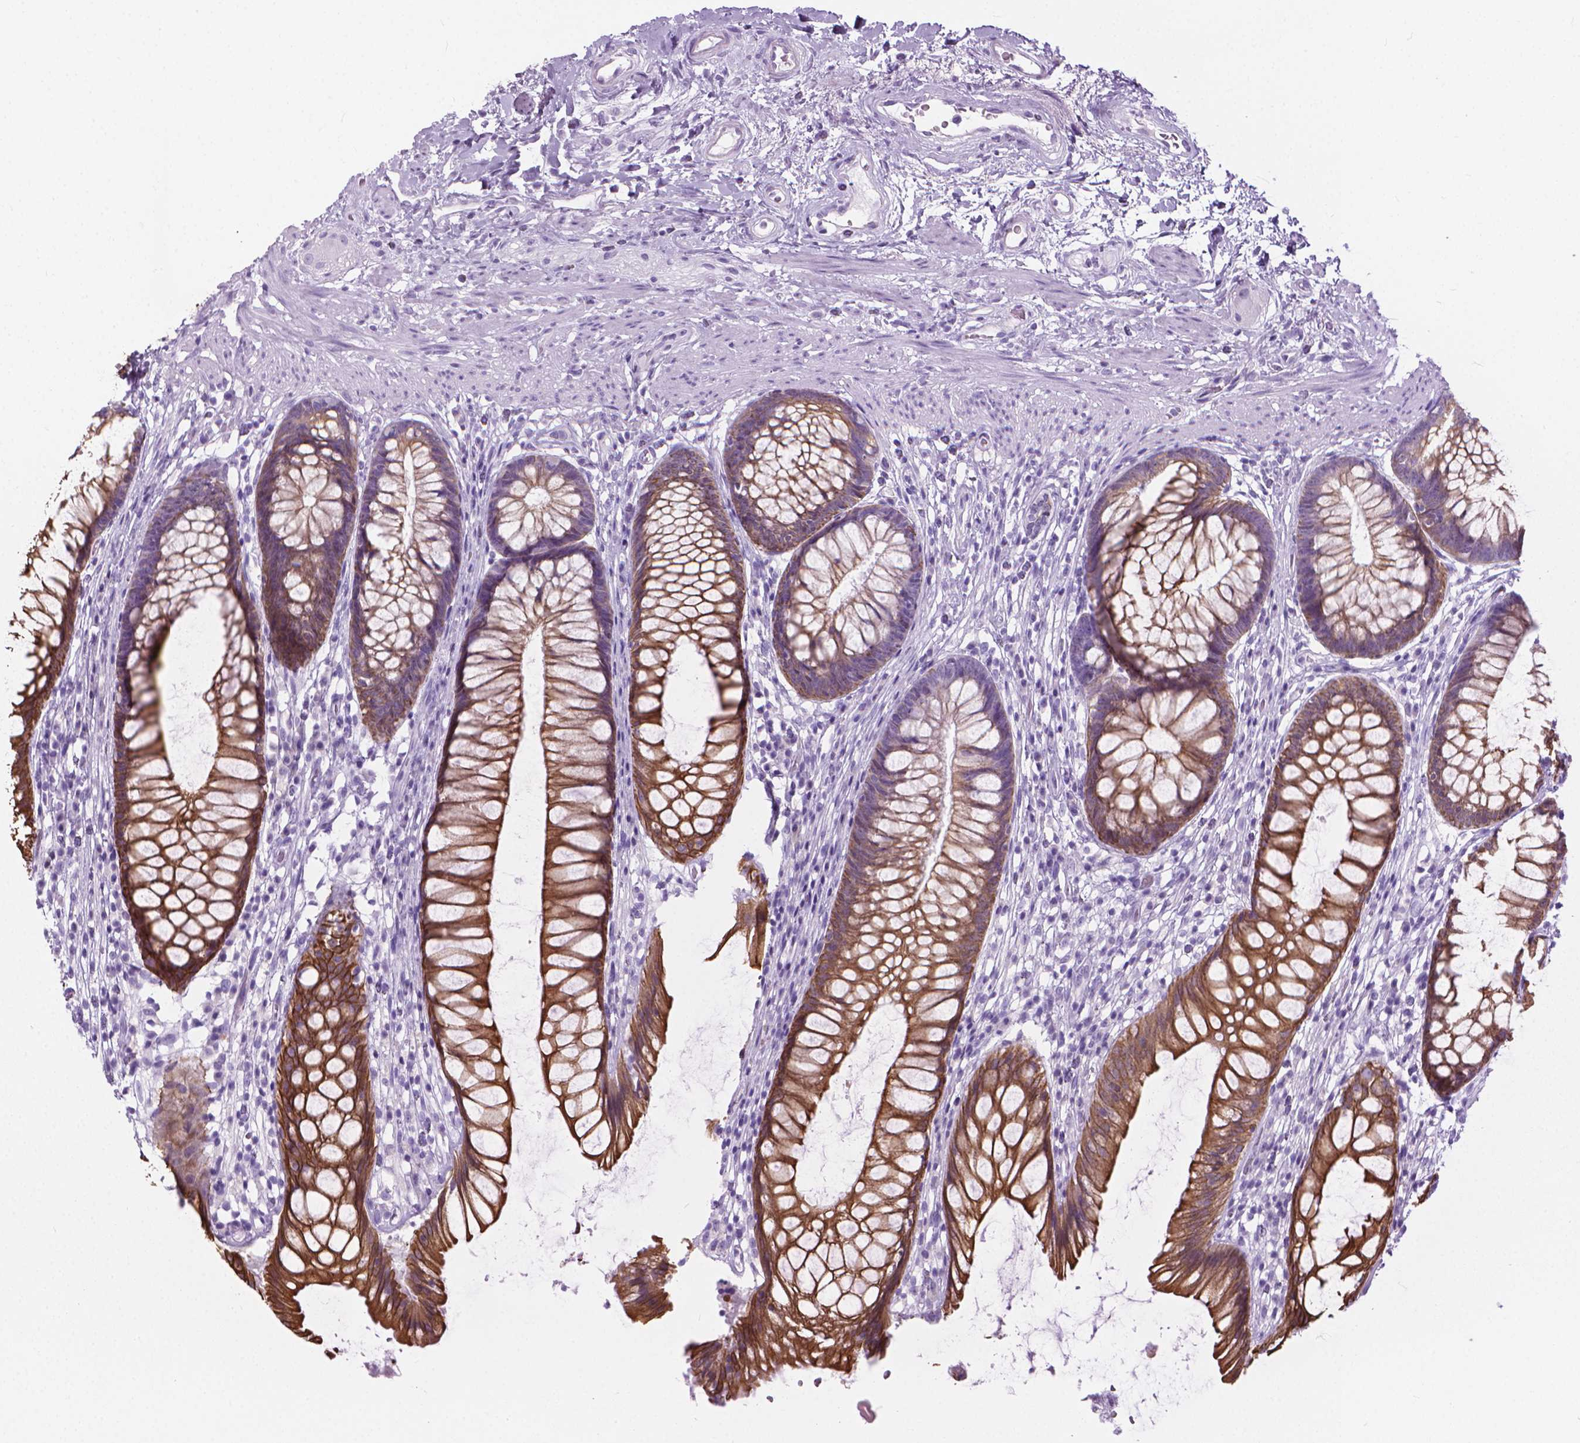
{"staining": {"intensity": "strong", "quantity": ">75%", "location": "cytoplasmic/membranous"}, "tissue": "rectum", "cell_type": "Glandular cells", "image_type": "normal", "snomed": [{"axis": "morphology", "description": "Normal tissue, NOS"}, {"axis": "topography", "description": "Smooth muscle"}, {"axis": "topography", "description": "Rectum"}], "caption": "High-power microscopy captured an immunohistochemistry photomicrograph of normal rectum, revealing strong cytoplasmic/membranous staining in about >75% of glandular cells.", "gene": "HTR2B", "patient": {"sex": "male", "age": 53}}